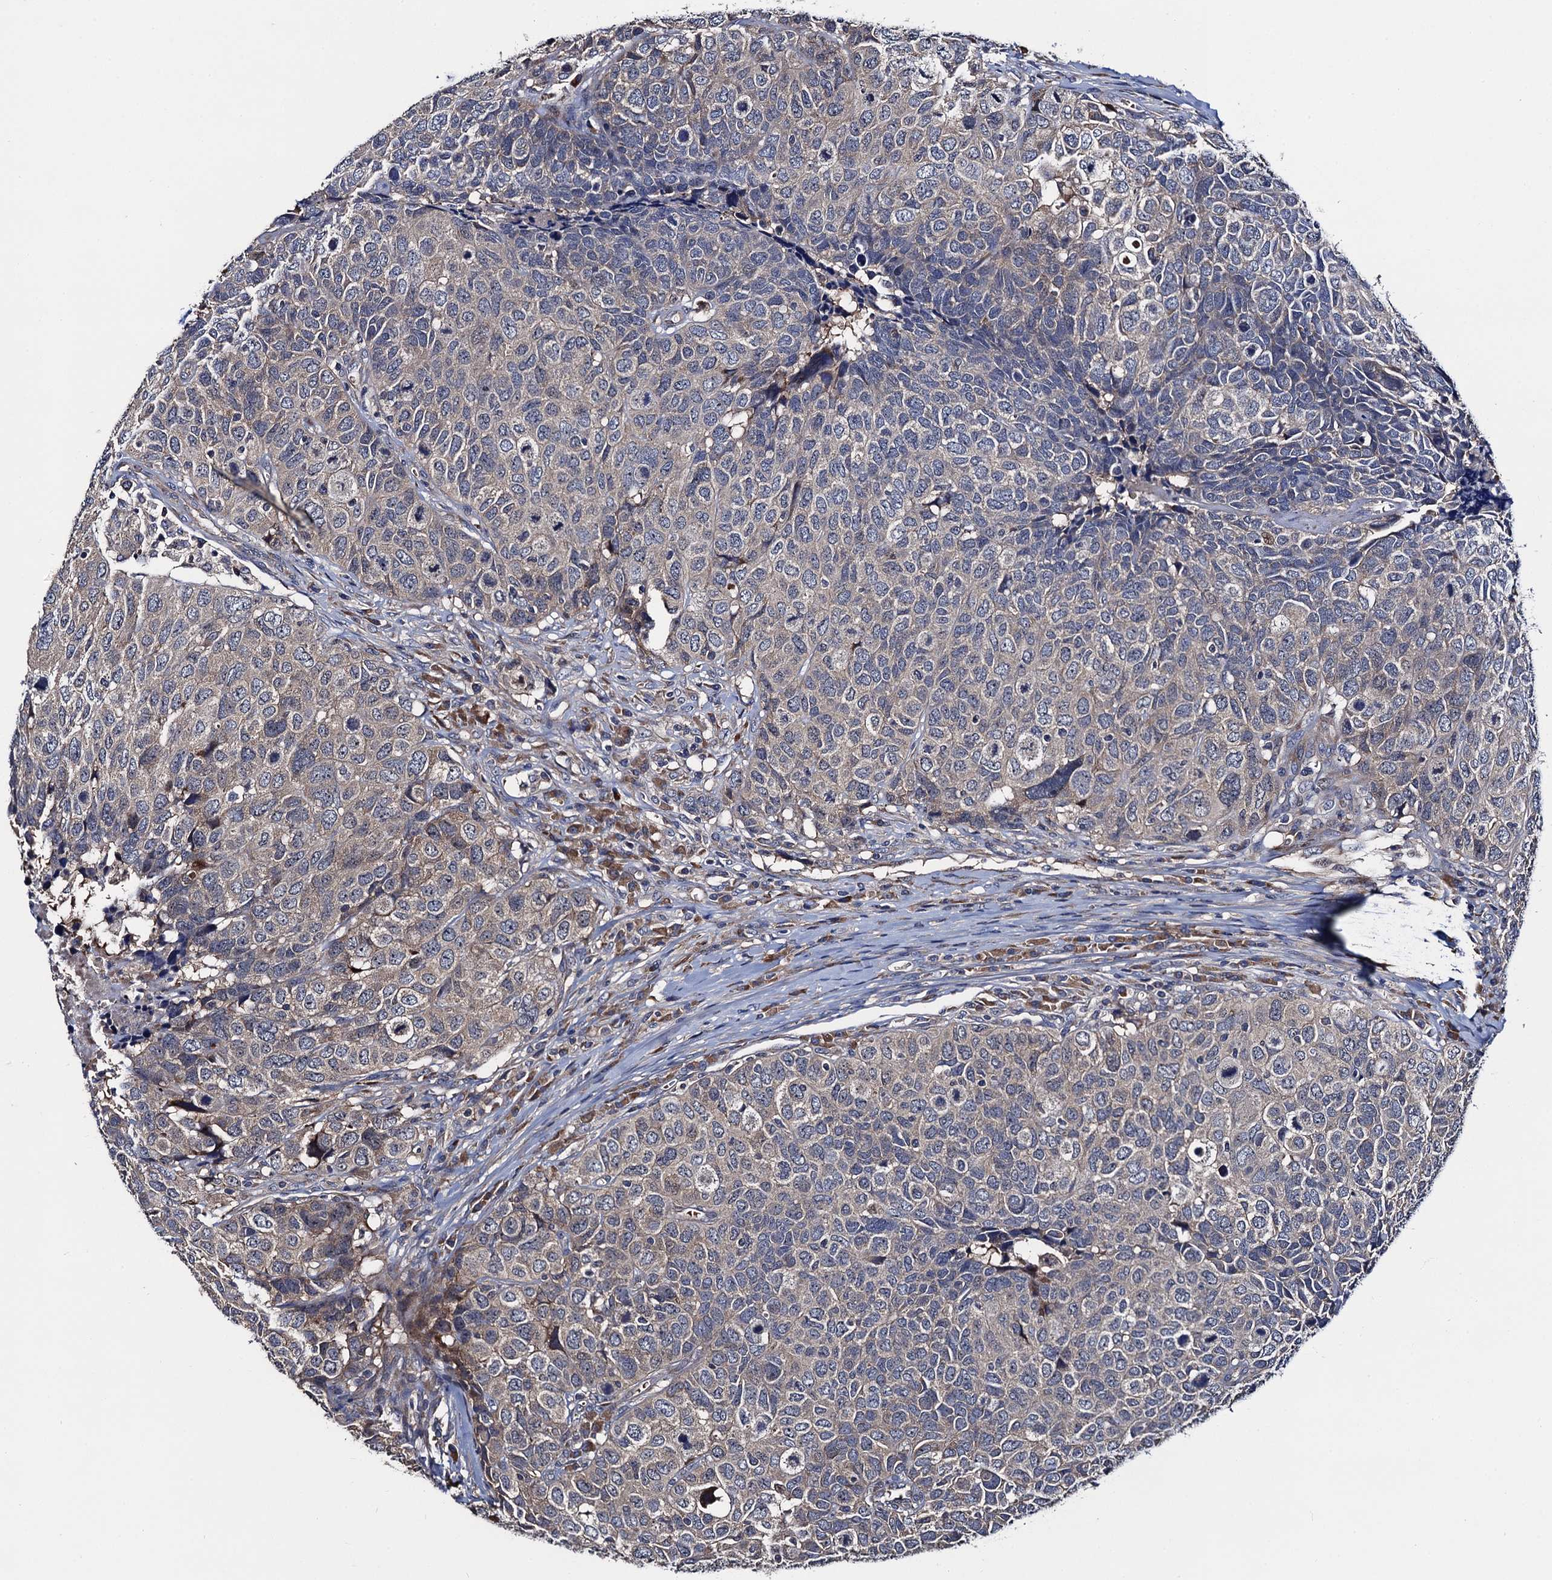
{"staining": {"intensity": "weak", "quantity": "<25%", "location": "cytoplasmic/membranous"}, "tissue": "head and neck cancer", "cell_type": "Tumor cells", "image_type": "cancer", "snomed": [{"axis": "morphology", "description": "Squamous cell carcinoma, NOS"}, {"axis": "topography", "description": "Head-Neck"}], "caption": "This is an immunohistochemistry image of head and neck cancer (squamous cell carcinoma). There is no expression in tumor cells.", "gene": "TRMT112", "patient": {"sex": "male", "age": 66}}